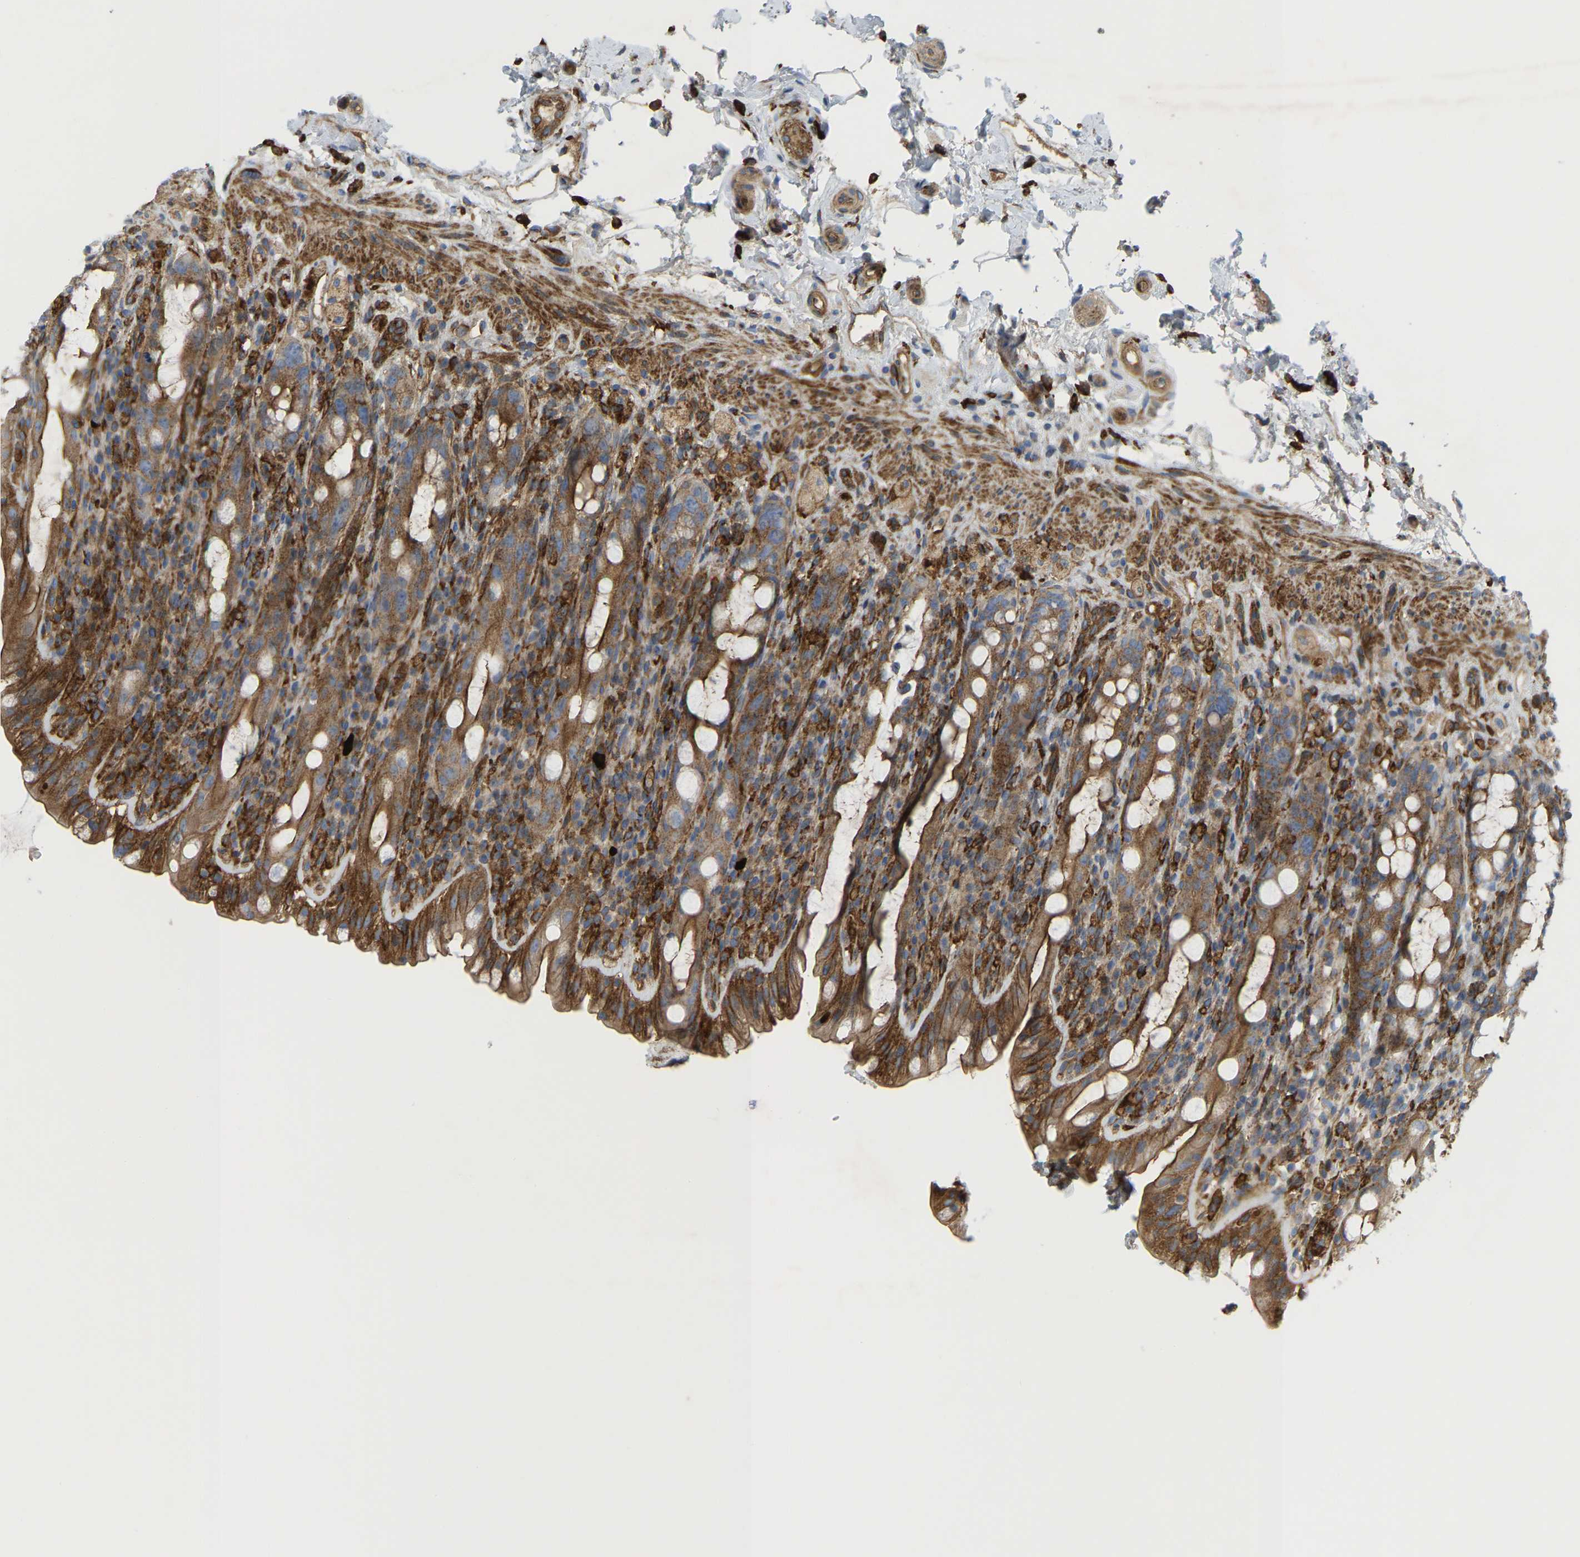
{"staining": {"intensity": "moderate", "quantity": ">75%", "location": "cytoplasmic/membranous"}, "tissue": "rectum", "cell_type": "Glandular cells", "image_type": "normal", "snomed": [{"axis": "morphology", "description": "Normal tissue, NOS"}, {"axis": "topography", "description": "Rectum"}], "caption": "Immunohistochemistry of normal human rectum demonstrates medium levels of moderate cytoplasmic/membranous staining in approximately >75% of glandular cells.", "gene": "PICALM", "patient": {"sex": "male", "age": 44}}